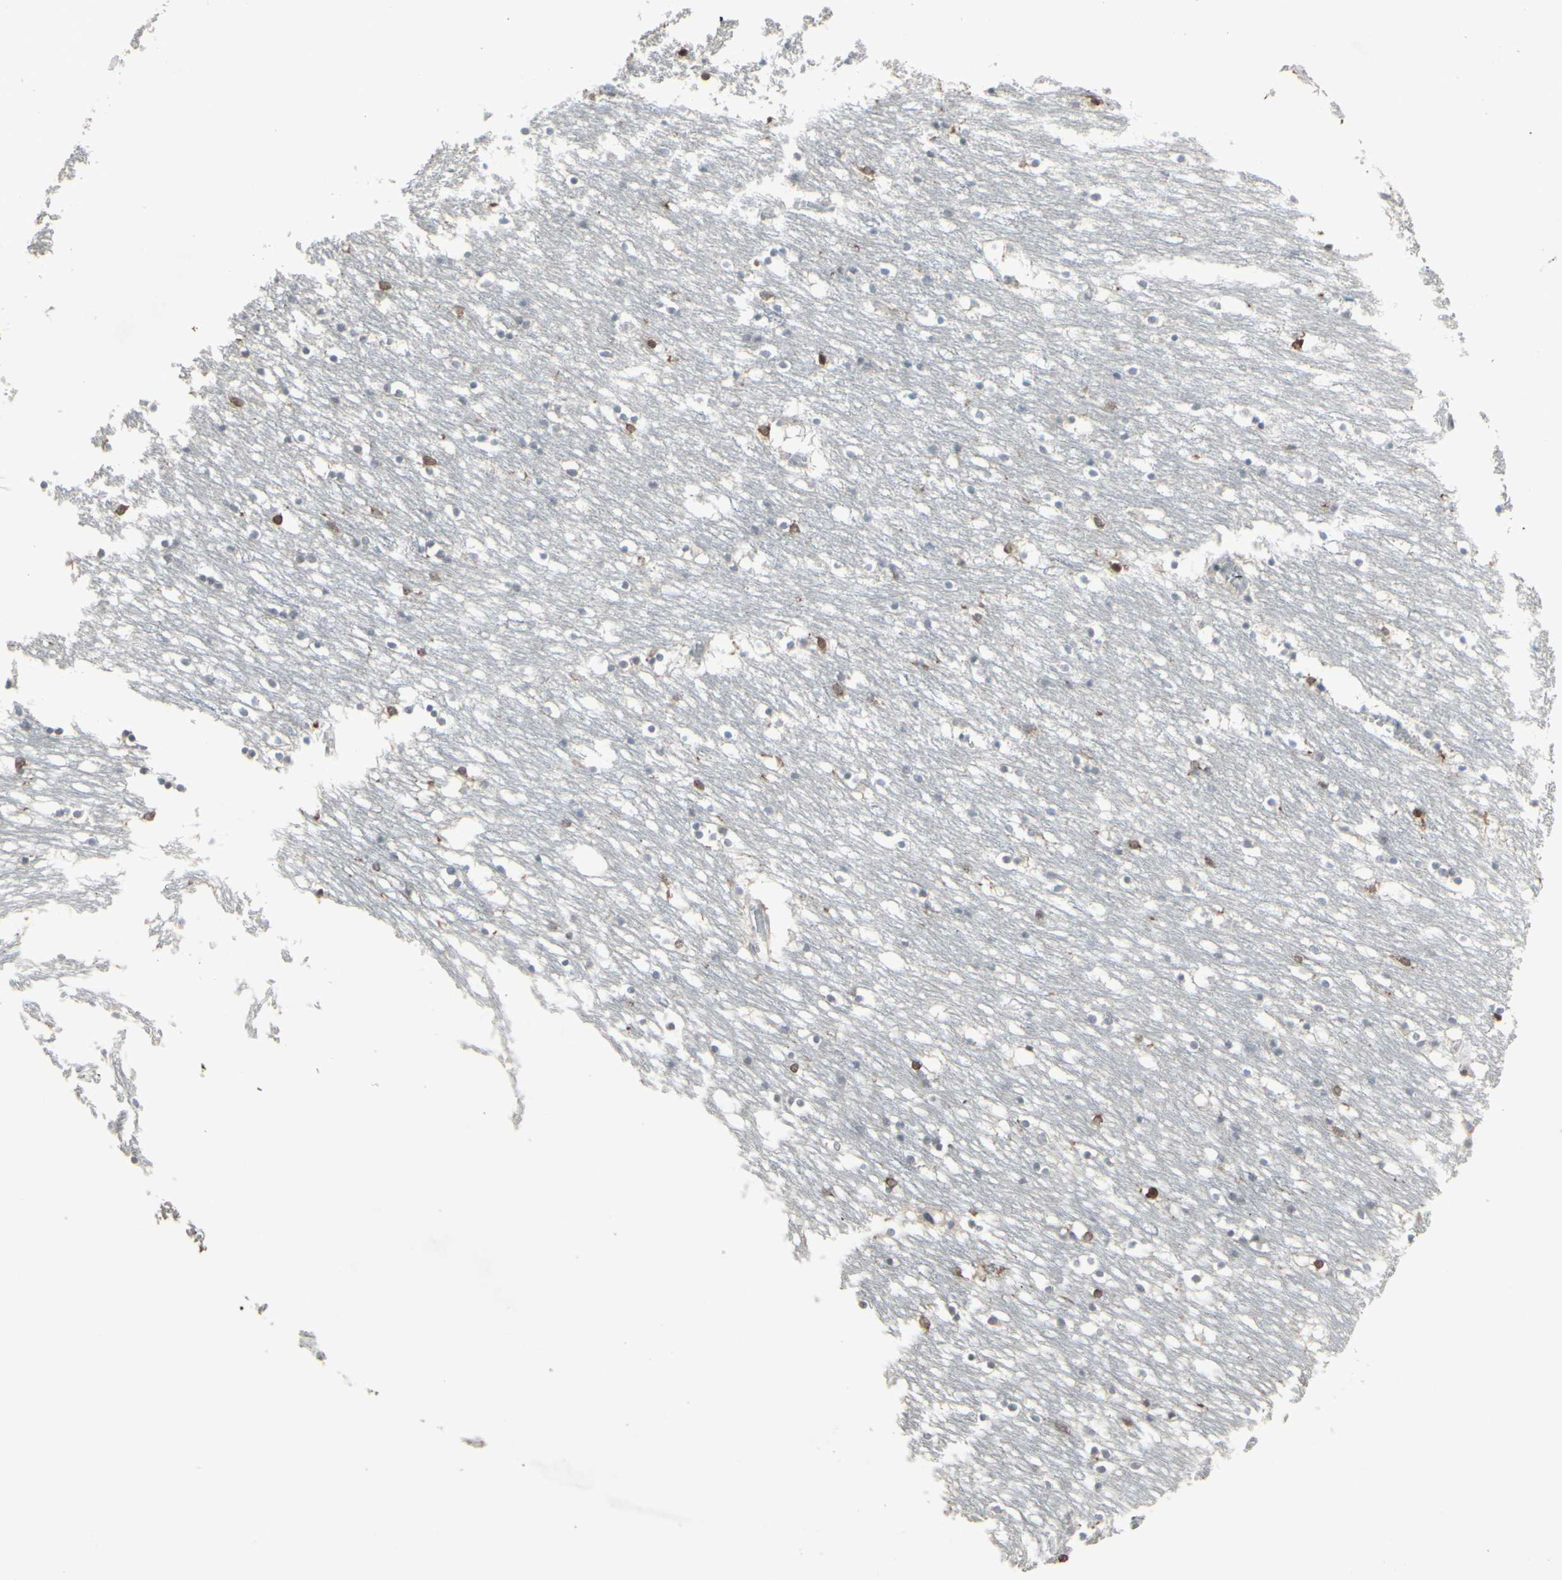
{"staining": {"intensity": "moderate", "quantity": "<25%", "location": "cytoplasmic/membranous"}, "tissue": "caudate", "cell_type": "Glial cells", "image_type": "normal", "snomed": [{"axis": "morphology", "description": "Normal tissue, NOS"}, {"axis": "topography", "description": "Lateral ventricle wall"}], "caption": "Protein analysis of normal caudate reveals moderate cytoplasmic/membranous expression in about <25% of glial cells. The staining was performed using DAB to visualize the protein expression in brown, while the nuclei were stained in blue with hematoxylin (Magnification: 20x).", "gene": "SAMSN1", "patient": {"sex": "male", "age": 45}}